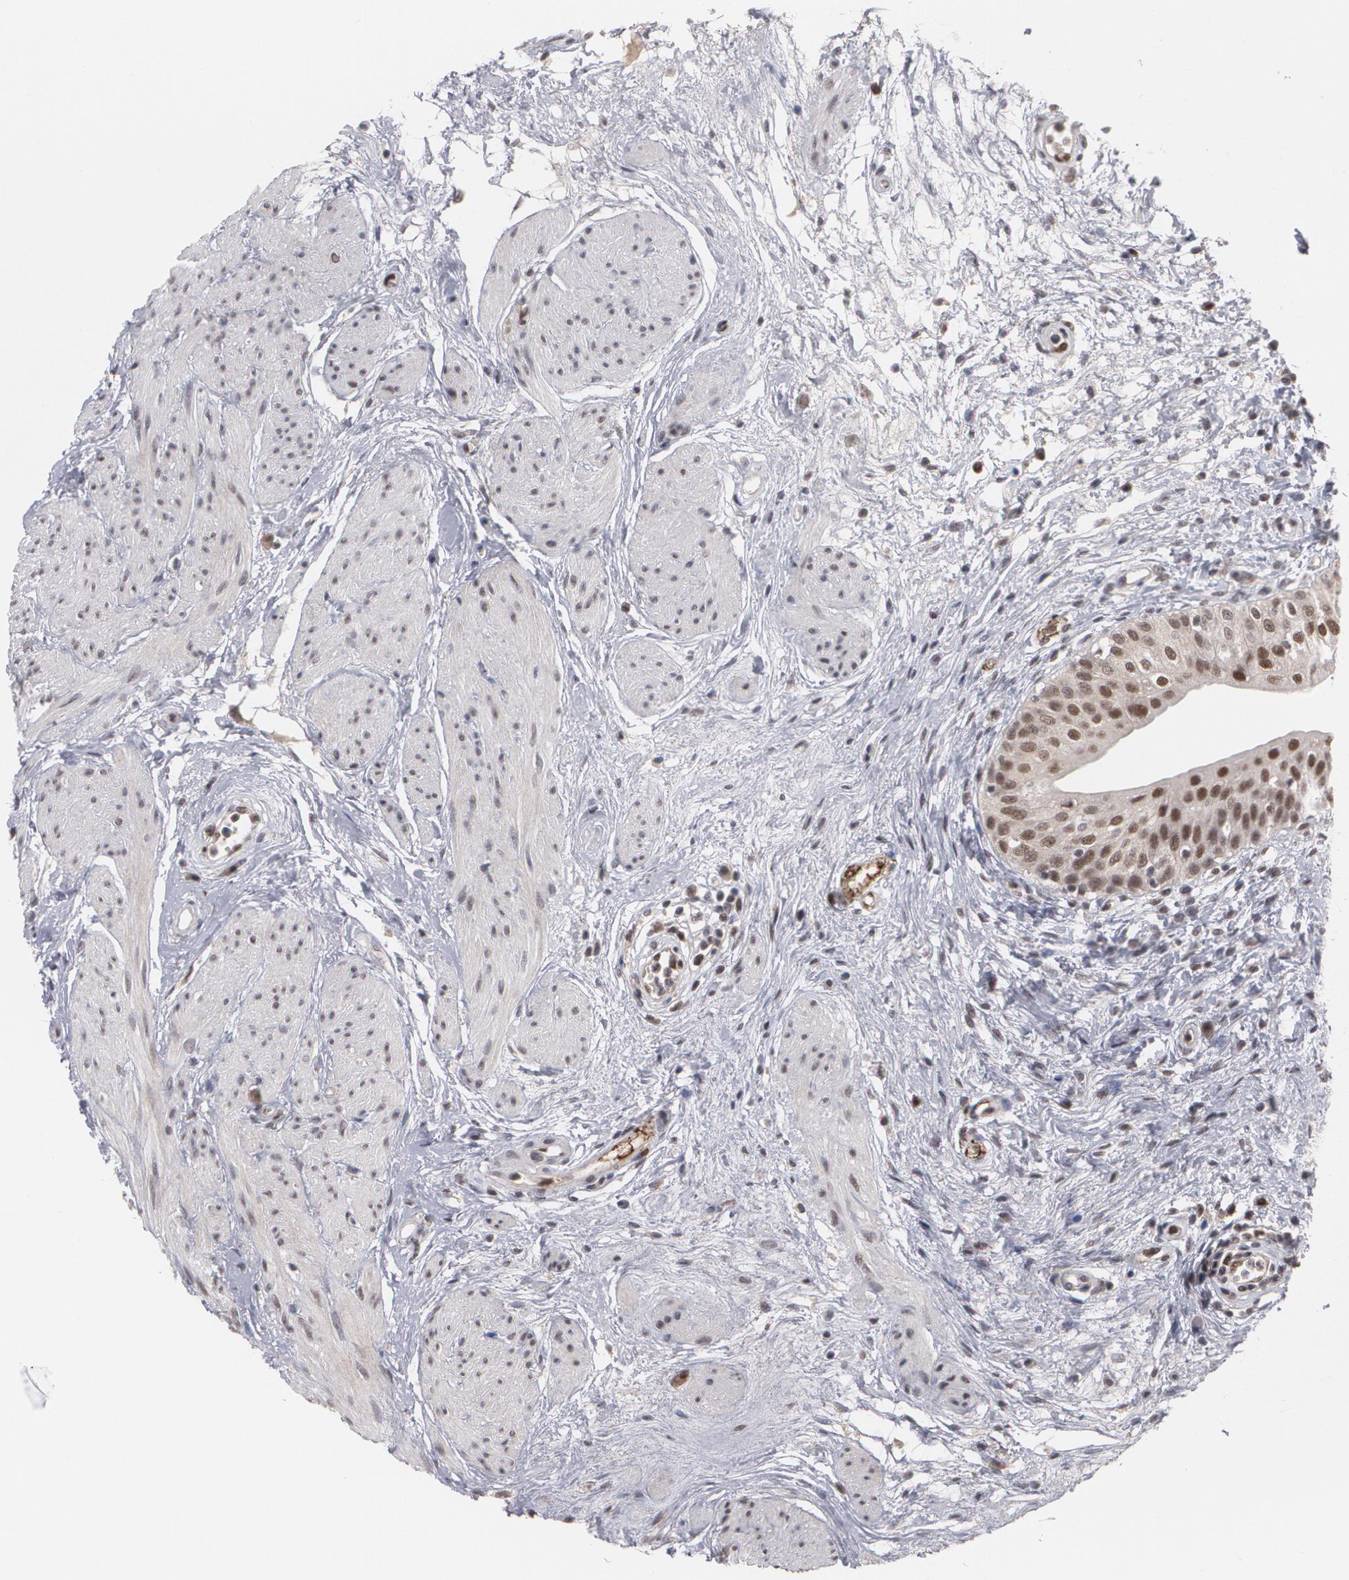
{"staining": {"intensity": "moderate", "quantity": ">75%", "location": "nuclear"}, "tissue": "urinary bladder", "cell_type": "Urothelial cells", "image_type": "normal", "snomed": [{"axis": "morphology", "description": "Normal tissue, NOS"}, {"axis": "topography", "description": "Urinary bladder"}], "caption": "Protein expression by immunohistochemistry (IHC) demonstrates moderate nuclear expression in about >75% of urothelial cells in normal urinary bladder. Nuclei are stained in blue.", "gene": "INTS6L", "patient": {"sex": "female", "age": 55}}